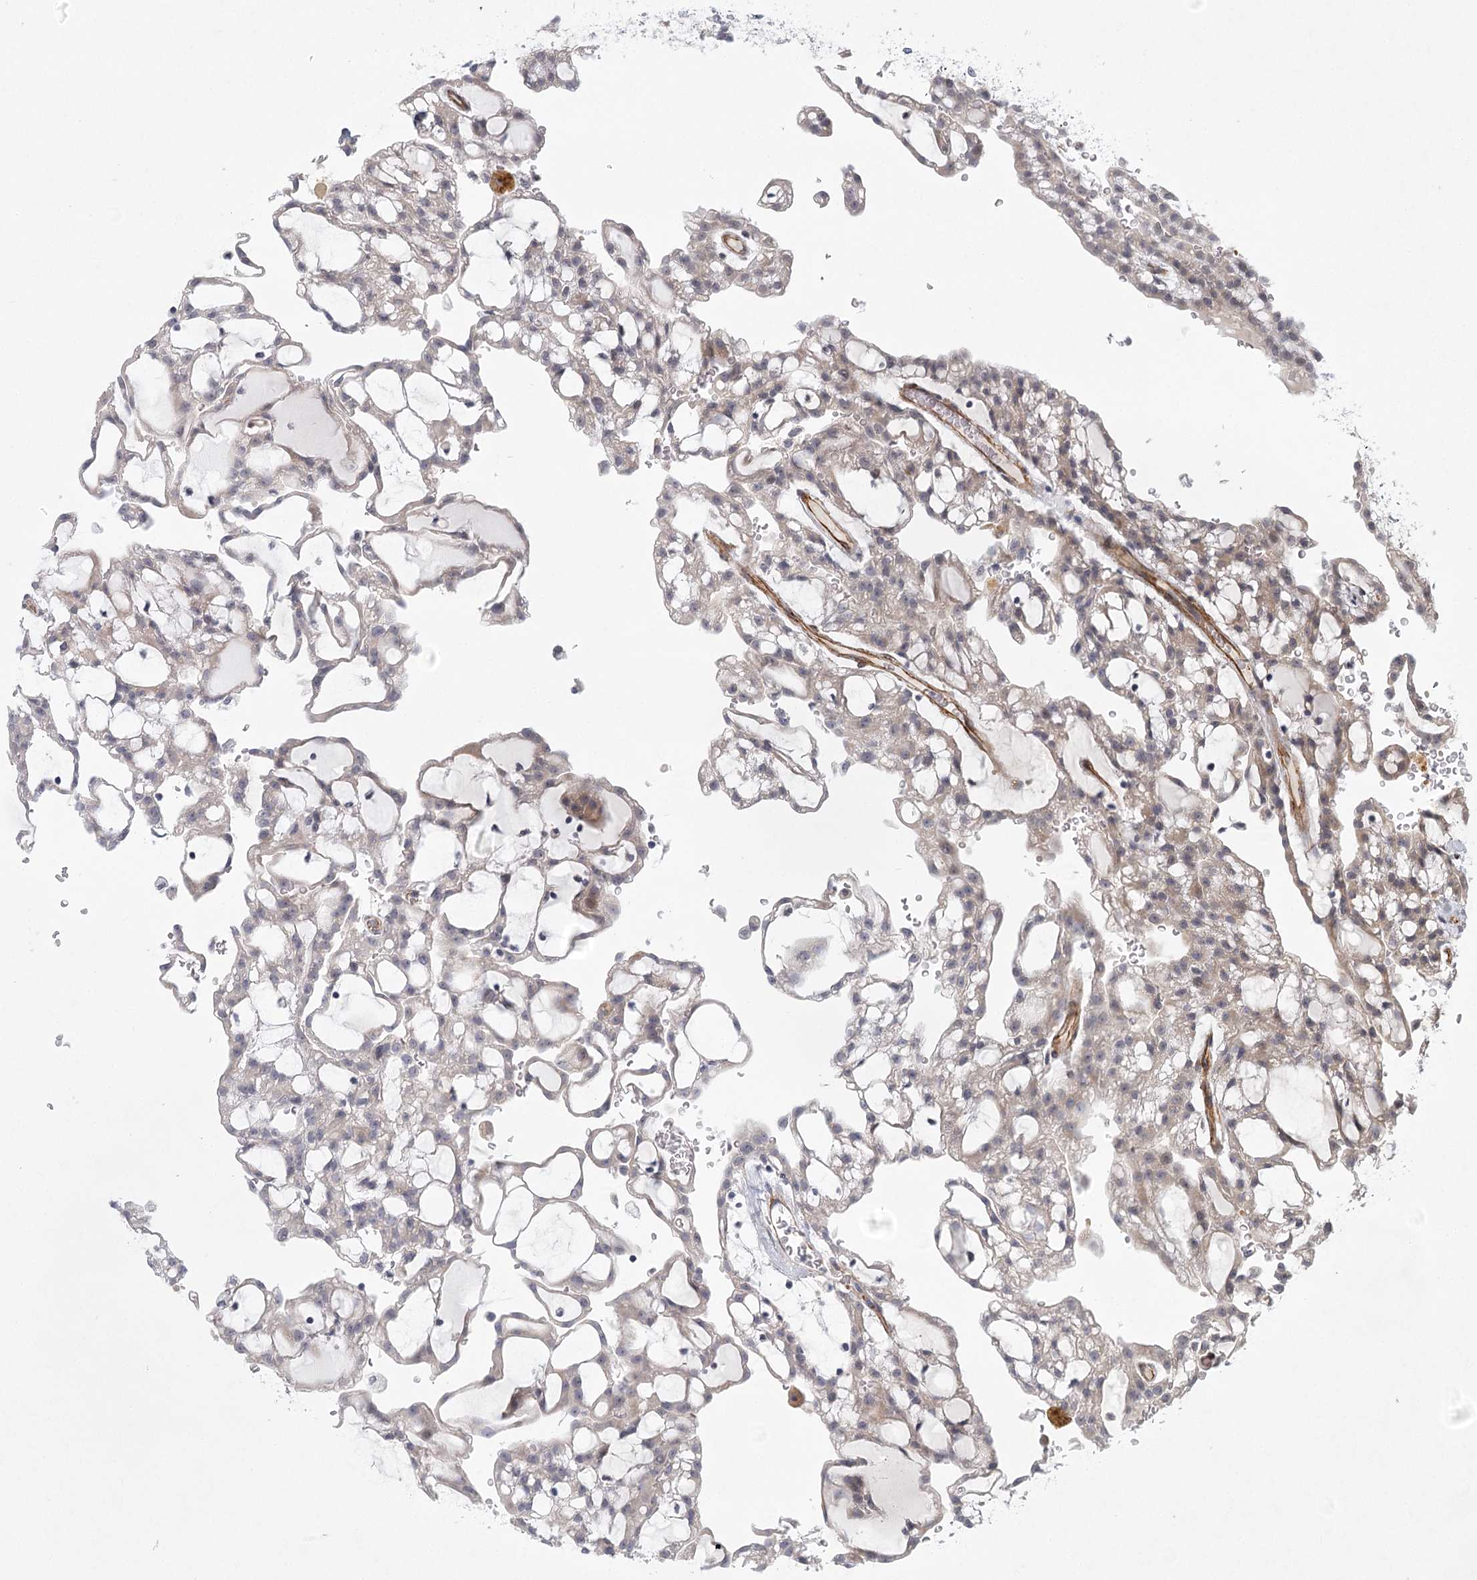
{"staining": {"intensity": "weak", "quantity": "25%-75%", "location": "cytoplasmic/membranous"}, "tissue": "renal cancer", "cell_type": "Tumor cells", "image_type": "cancer", "snomed": [{"axis": "morphology", "description": "Adenocarcinoma, NOS"}, {"axis": "topography", "description": "Kidney"}], "caption": "DAB immunohistochemical staining of human renal cancer (adenocarcinoma) reveals weak cytoplasmic/membranous protein positivity in approximately 25%-75% of tumor cells. Nuclei are stained in blue.", "gene": "MEPE", "patient": {"sex": "male", "age": 63}}